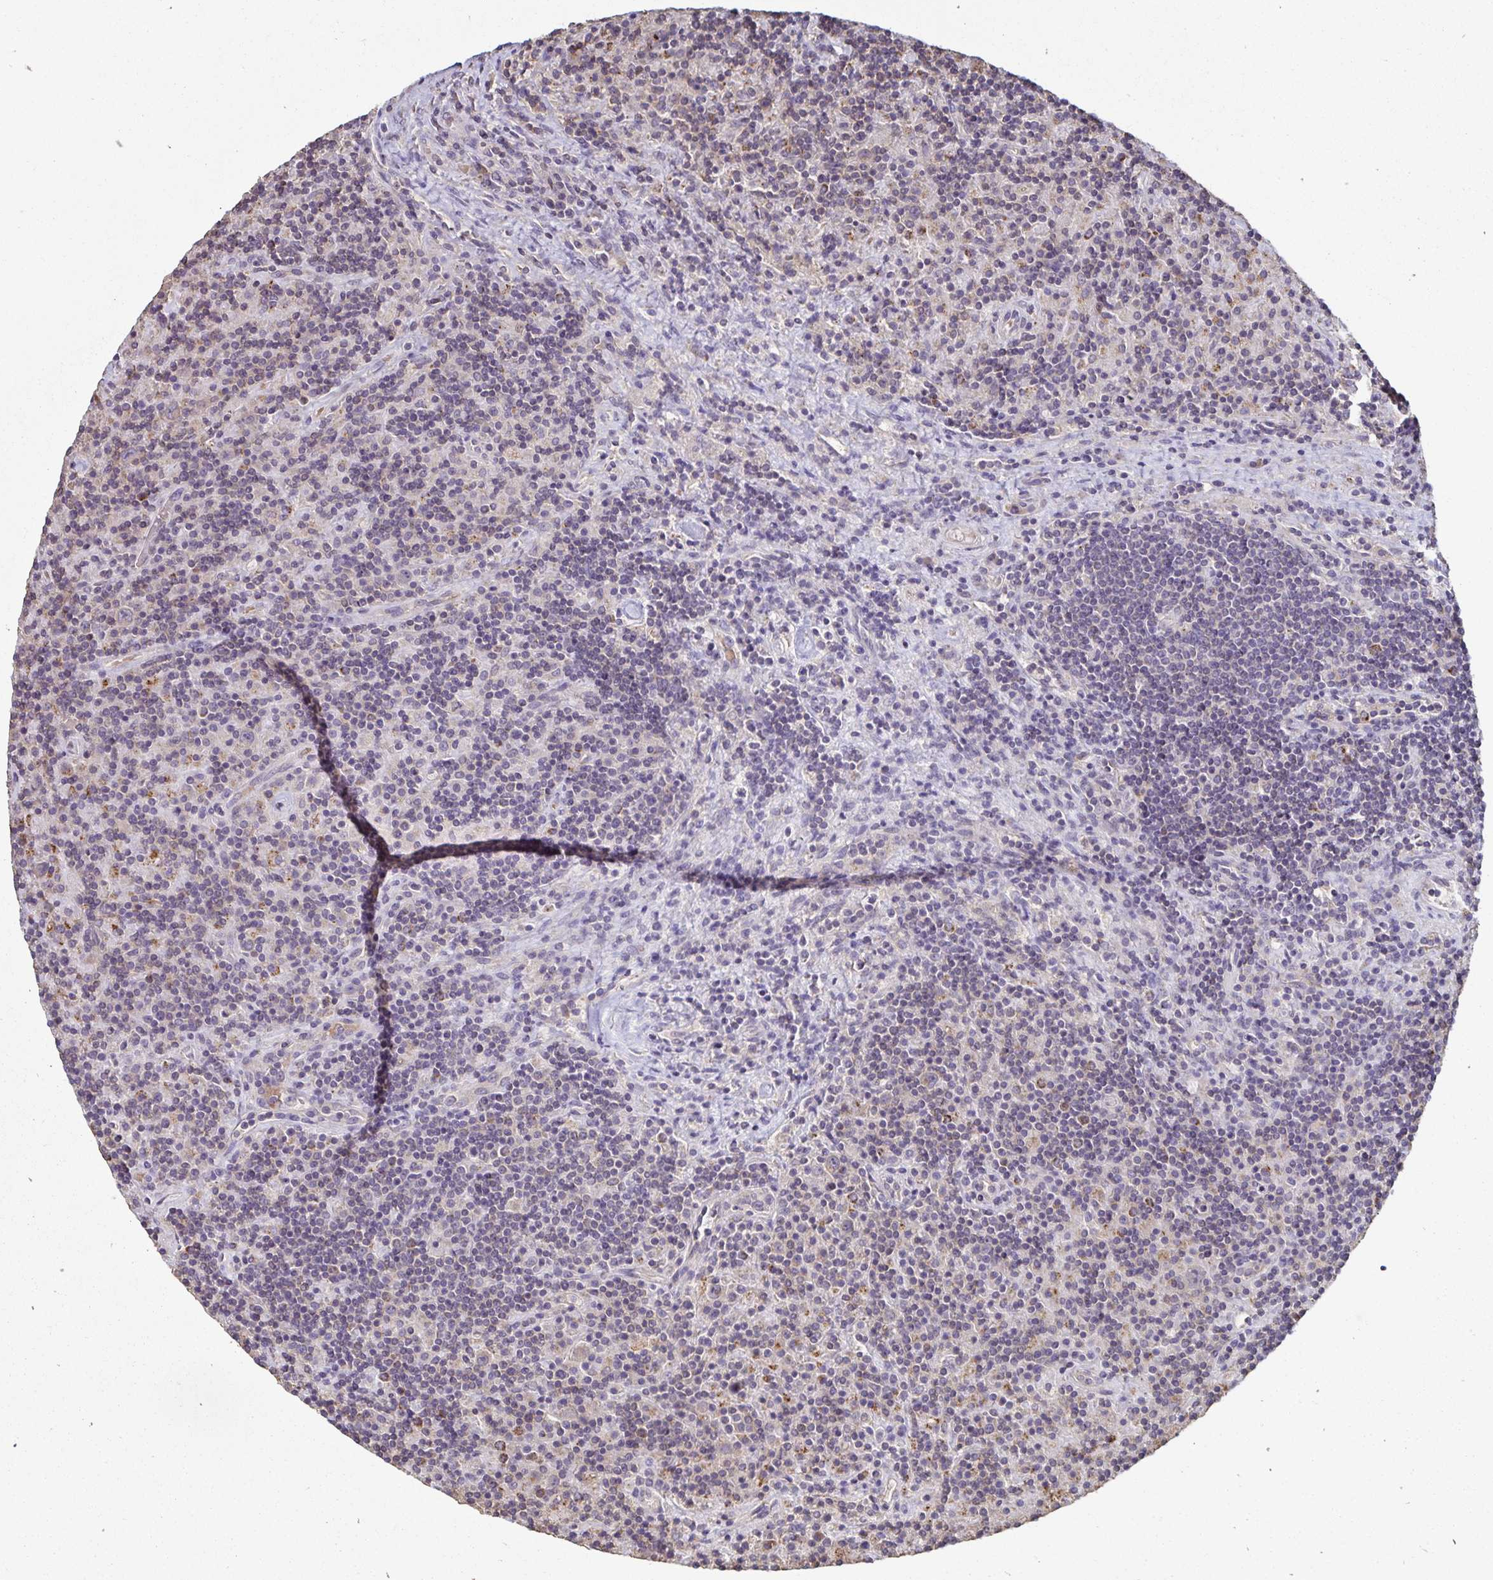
{"staining": {"intensity": "moderate", "quantity": "<25%", "location": "cytoplasmic/membranous"}, "tissue": "lymphoma", "cell_type": "Tumor cells", "image_type": "cancer", "snomed": [{"axis": "morphology", "description": "Hodgkin's disease, NOS"}, {"axis": "topography", "description": "Lymph node"}], "caption": "Hodgkin's disease stained for a protein (brown) shows moderate cytoplasmic/membranous positive positivity in about <25% of tumor cells.", "gene": "EMC10", "patient": {"sex": "male", "age": 70}}